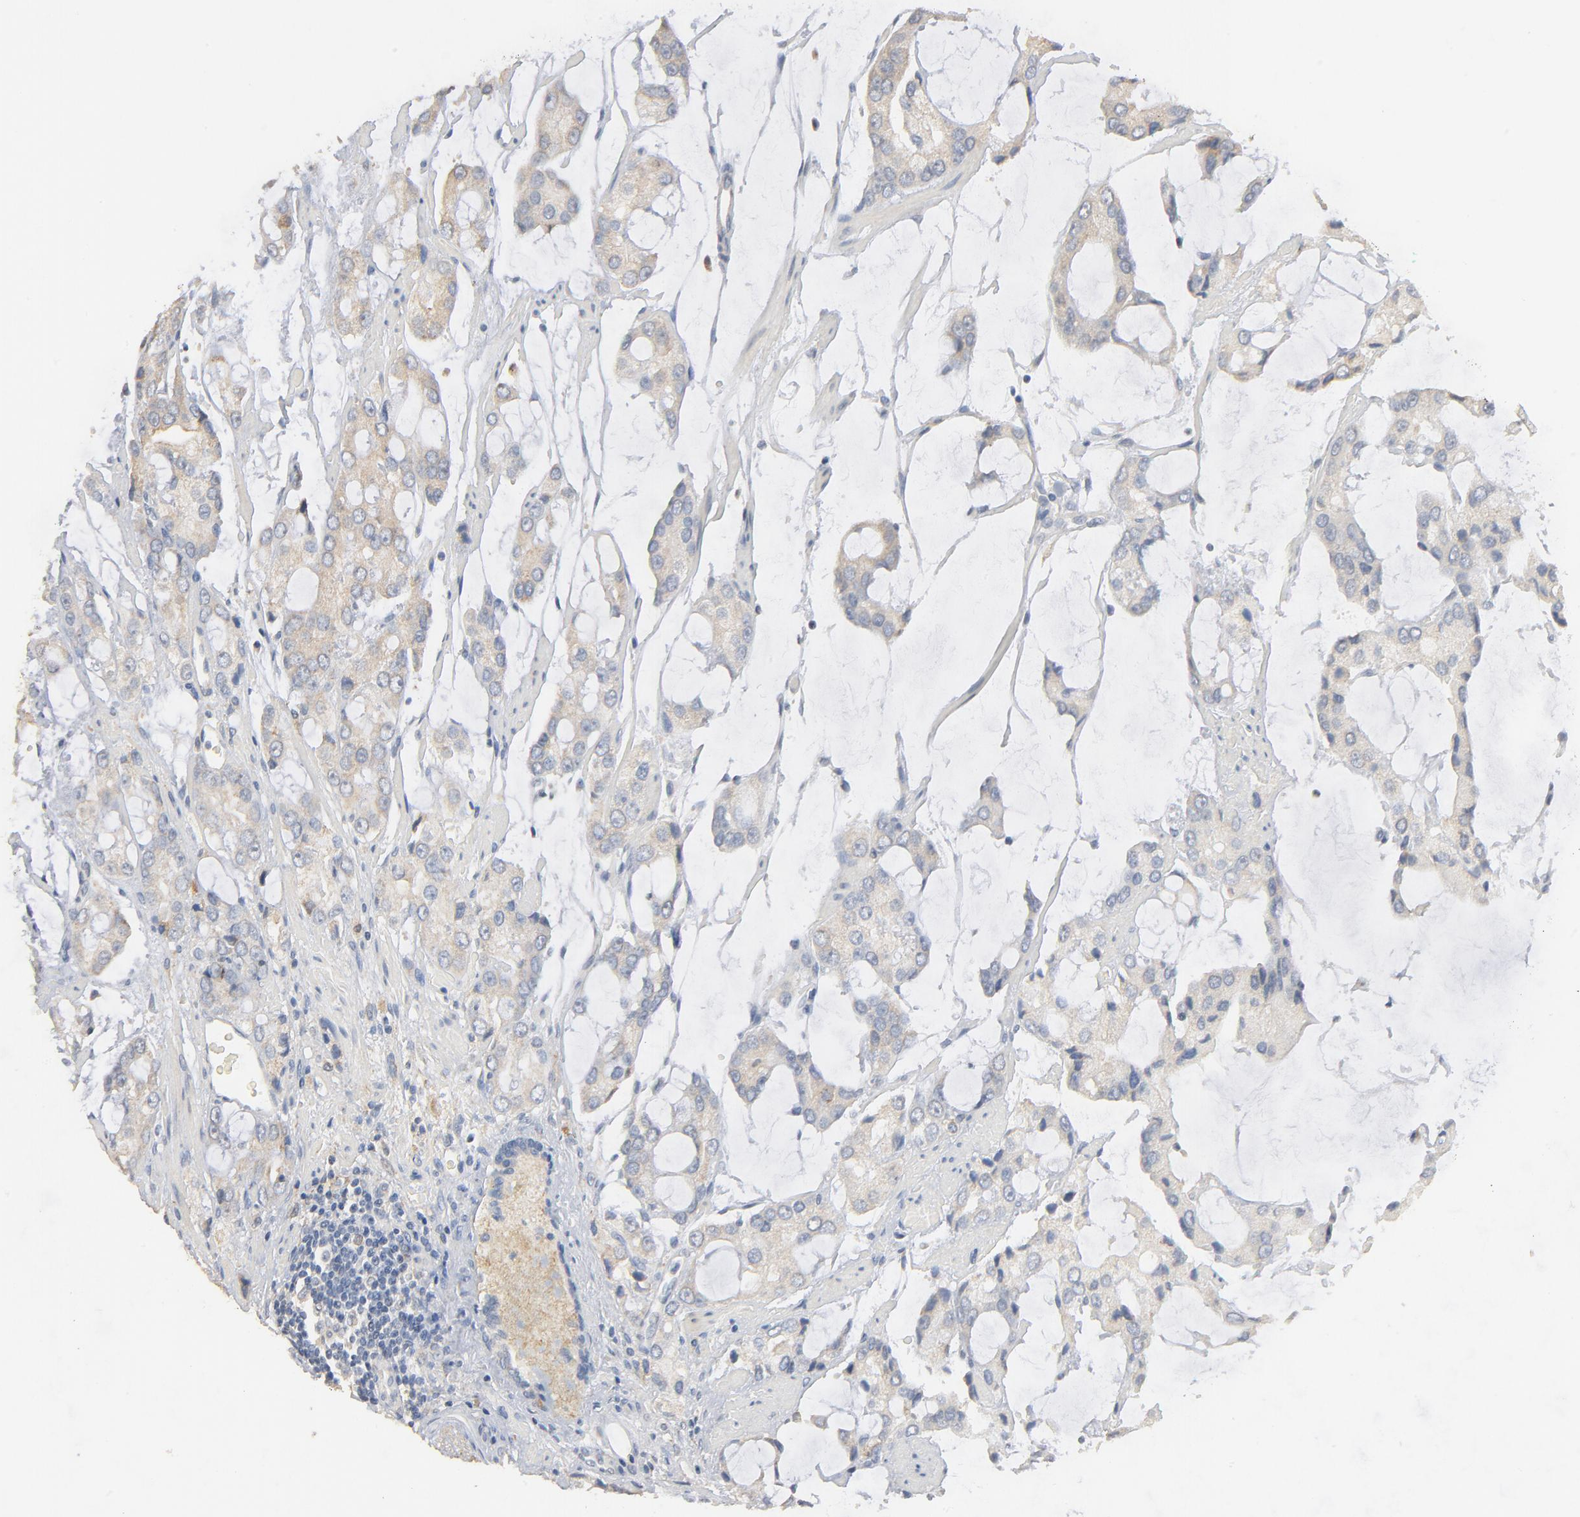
{"staining": {"intensity": "negative", "quantity": "none", "location": "none"}, "tissue": "prostate cancer", "cell_type": "Tumor cells", "image_type": "cancer", "snomed": [{"axis": "morphology", "description": "Adenocarcinoma, High grade"}, {"axis": "topography", "description": "Prostate"}], "caption": "Tumor cells show no significant expression in adenocarcinoma (high-grade) (prostate). (Brightfield microscopy of DAB (3,3'-diaminobenzidine) immunohistochemistry at high magnification).", "gene": "ZDHHC8", "patient": {"sex": "male", "age": 67}}